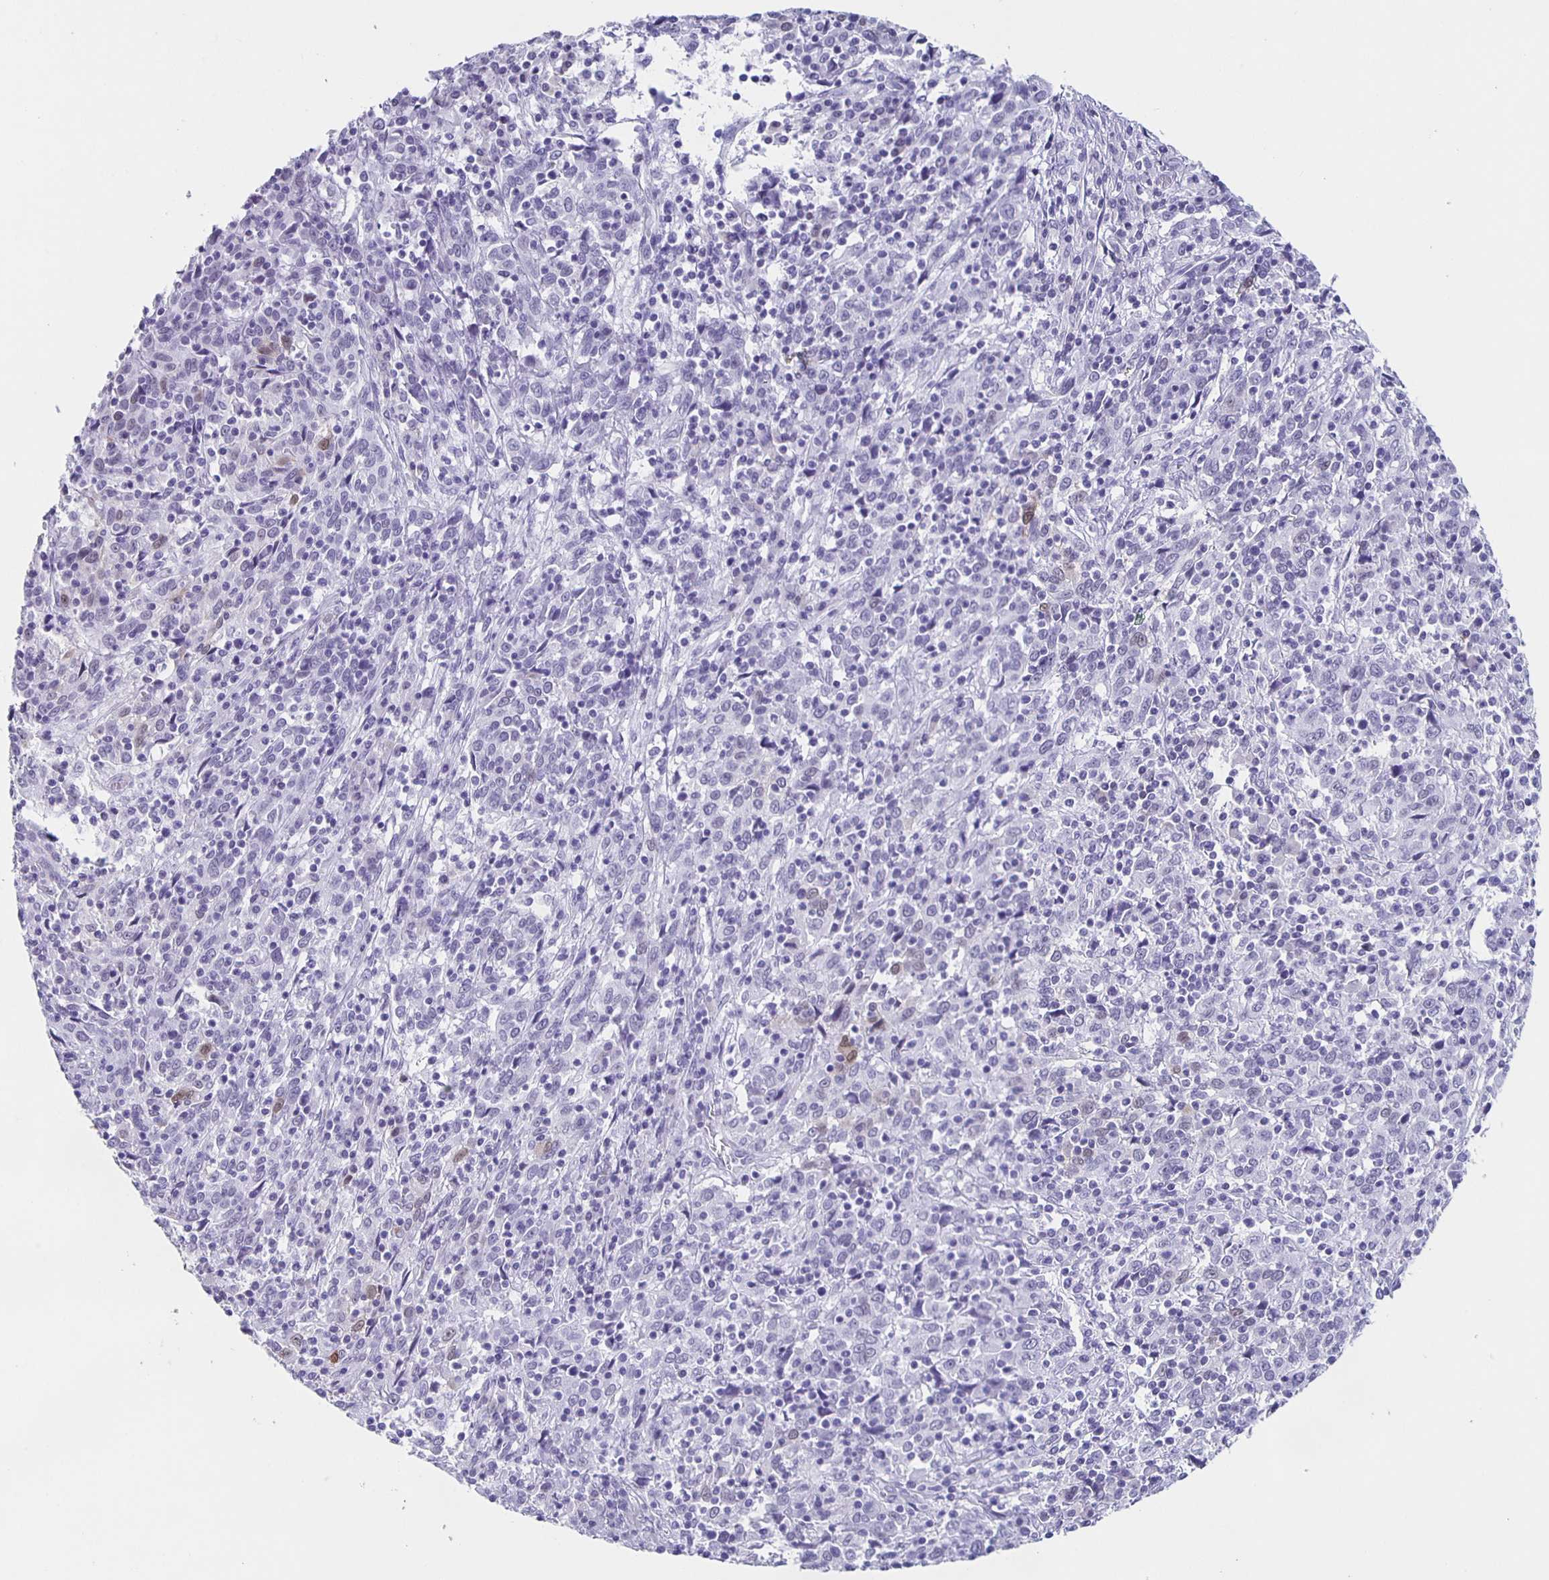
{"staining": {"intensity": "weak", "quantity": "<25%", "location": "nuclear"}, "tissue": "cervical cancer", "cell_type": "Tumor cells", "image_type": "cancer", "snomed": [{"axis": "morphology", "description": "Squamous cell carcinoma, NOS"}, {"axis": "topography", "description": "Cervix"}], "caption": "This is a histopathology image of immunohistochemistry (IHC) staining of squamous cell carcinoma (cervical), which shows no staining in tumor cells.", "gene": "TPPP", "patient": {"sex": "female", "age": 46}}